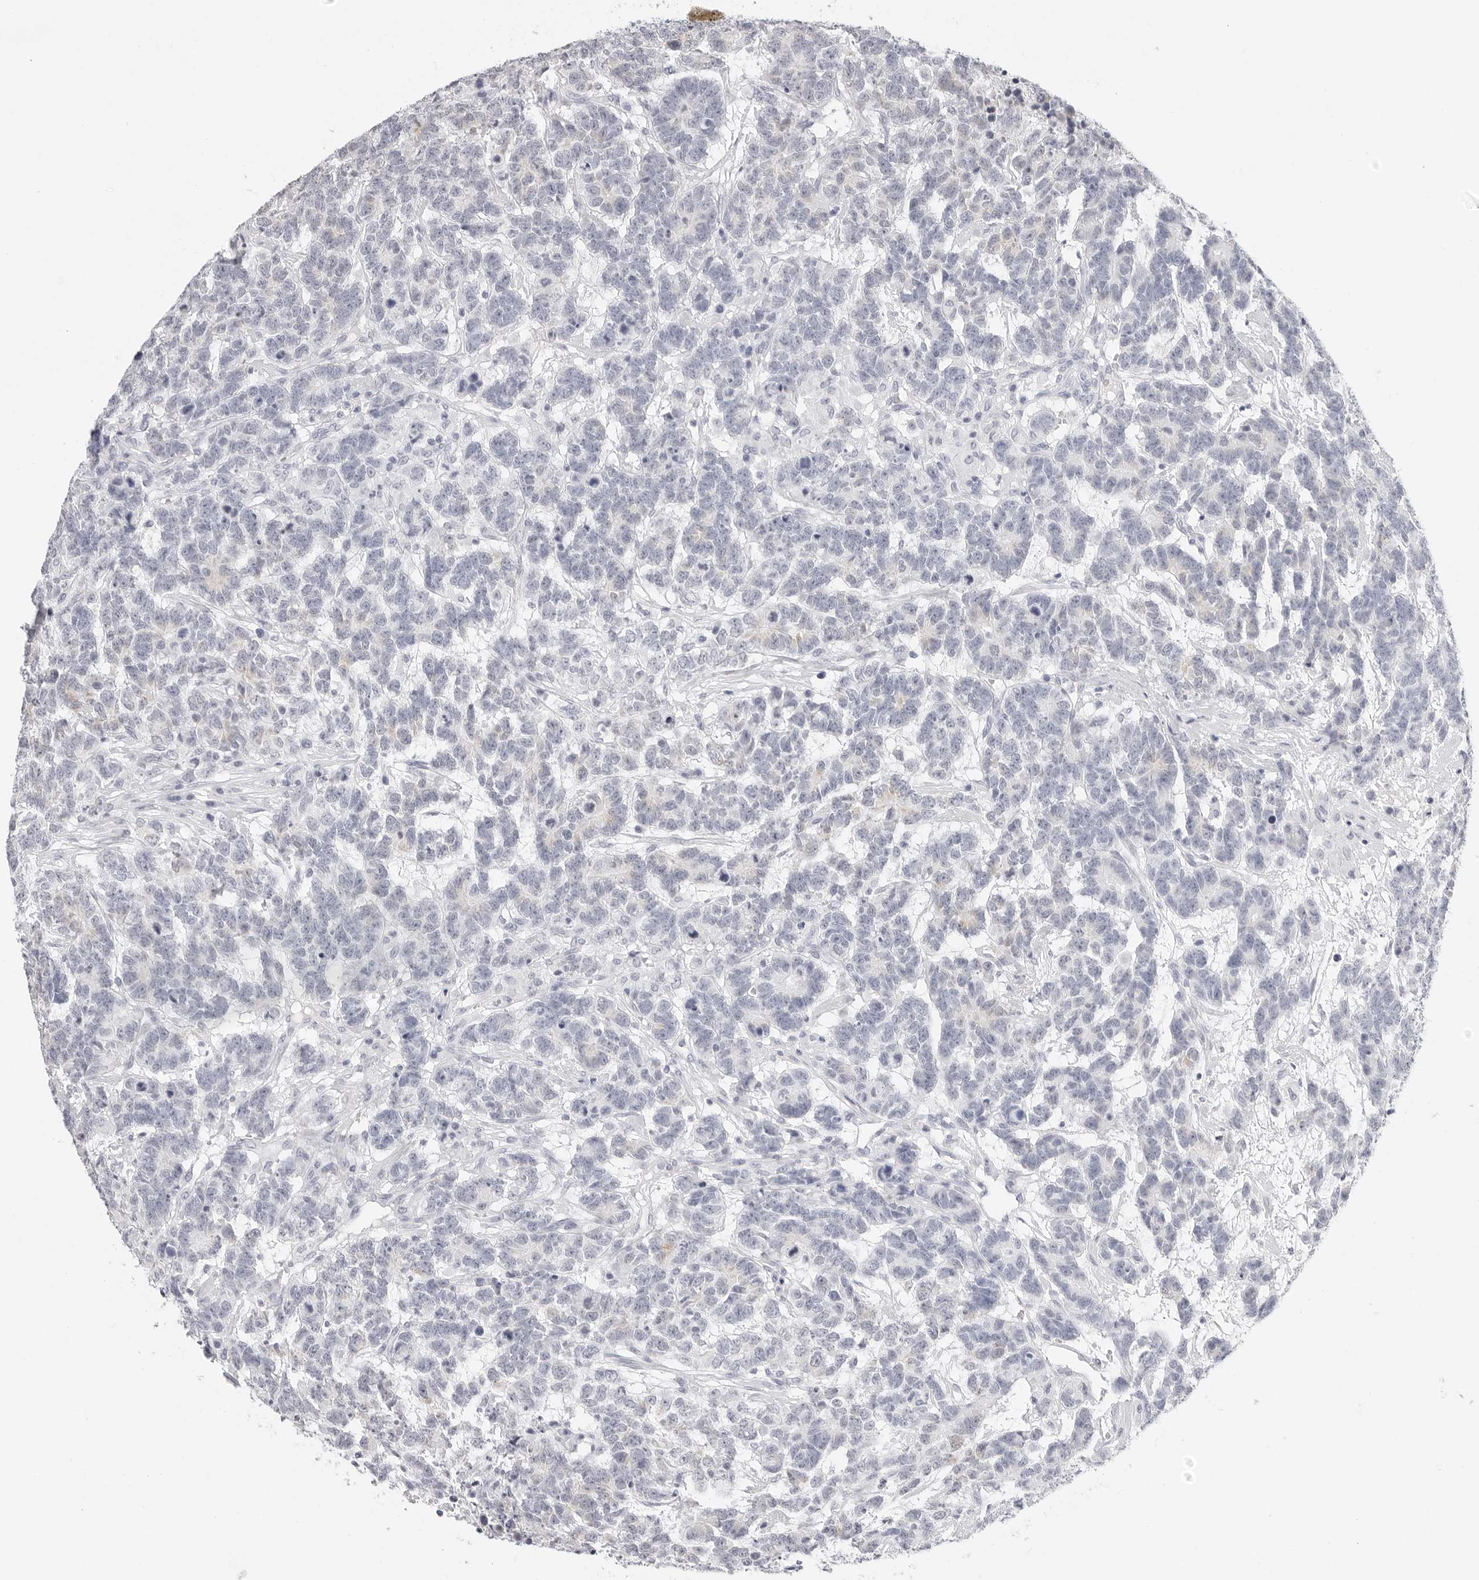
{"staining": {"intensity": "negative", "quantity": "none", "location": "none"}, "tissue": "testis cancer", "cell_type": "Tumor cells", "image_type": "cancer", "snomed": [{"axis": "morphology", "description": "Carcinoma, Embryonal, NOS"}, {"axis": "topography", "description": "Testis"}], "caption": "The IHC micrograph has no significant positivity in tumor cells of testis embryonal carcinoma tissue.", "gene": "AGMAT", "patient": {"sex": "male", "age": 26}}